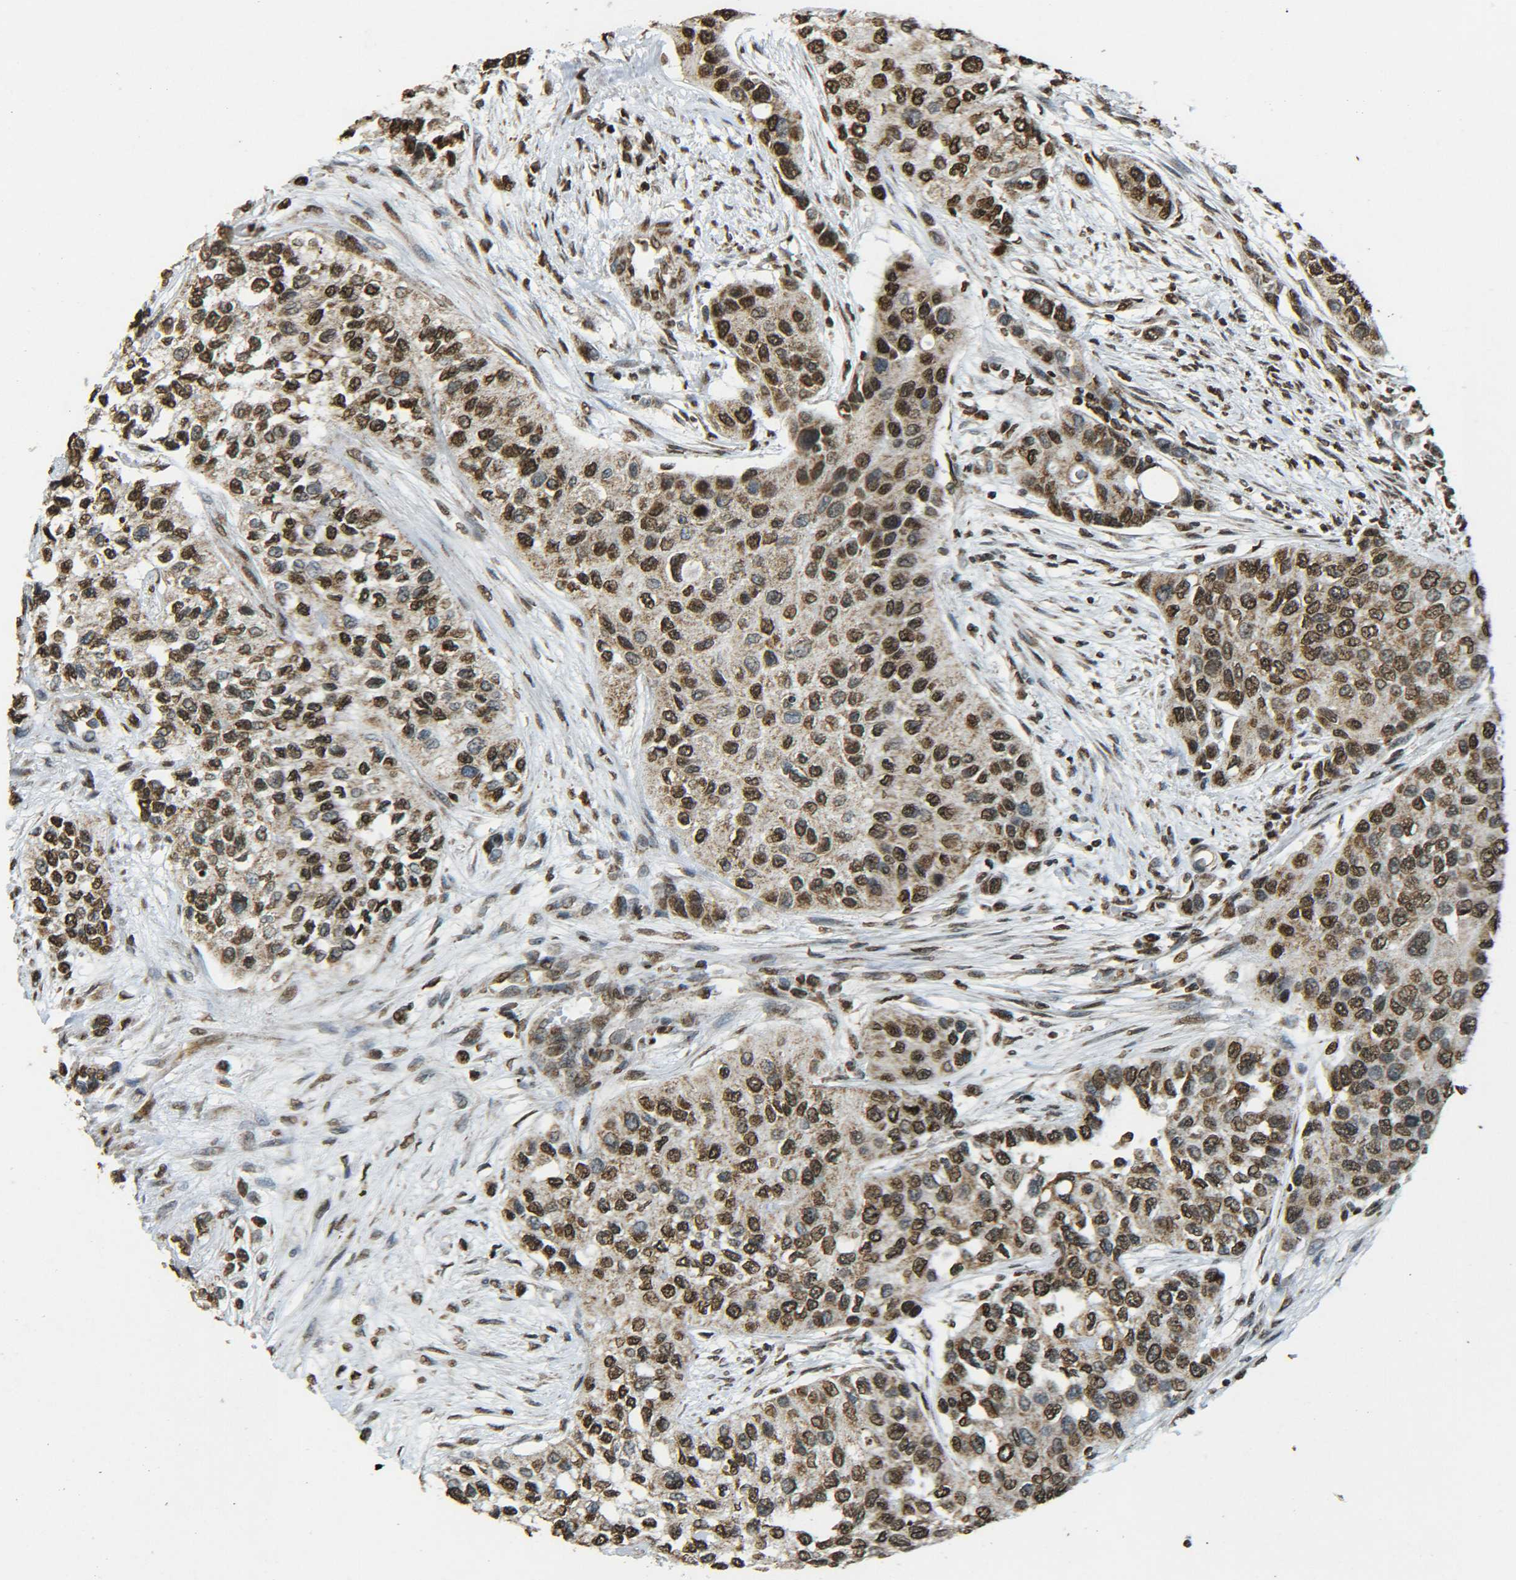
{"staining": {"intensity": "strong", "quantity": ">75%", "location": "nuclear"}, "tissue": "urothelial cancer", "cell_type": "Tumor cells", "image_type": "cancer", "snomed": [{"axis": "morphology", "description": "Urothelial carcinoma, High grade"}, {"axis": "topography", "description": "Urinary bladder"}], "caption": "DAB immunohistochemical staining of human urothelial carcinoma (high-grade) demonstrates strong nuclear protein positivity in about >75% of tumor cells.", "gene": "NEUROG2", "patient": {"sex": "female", "age": 56}}